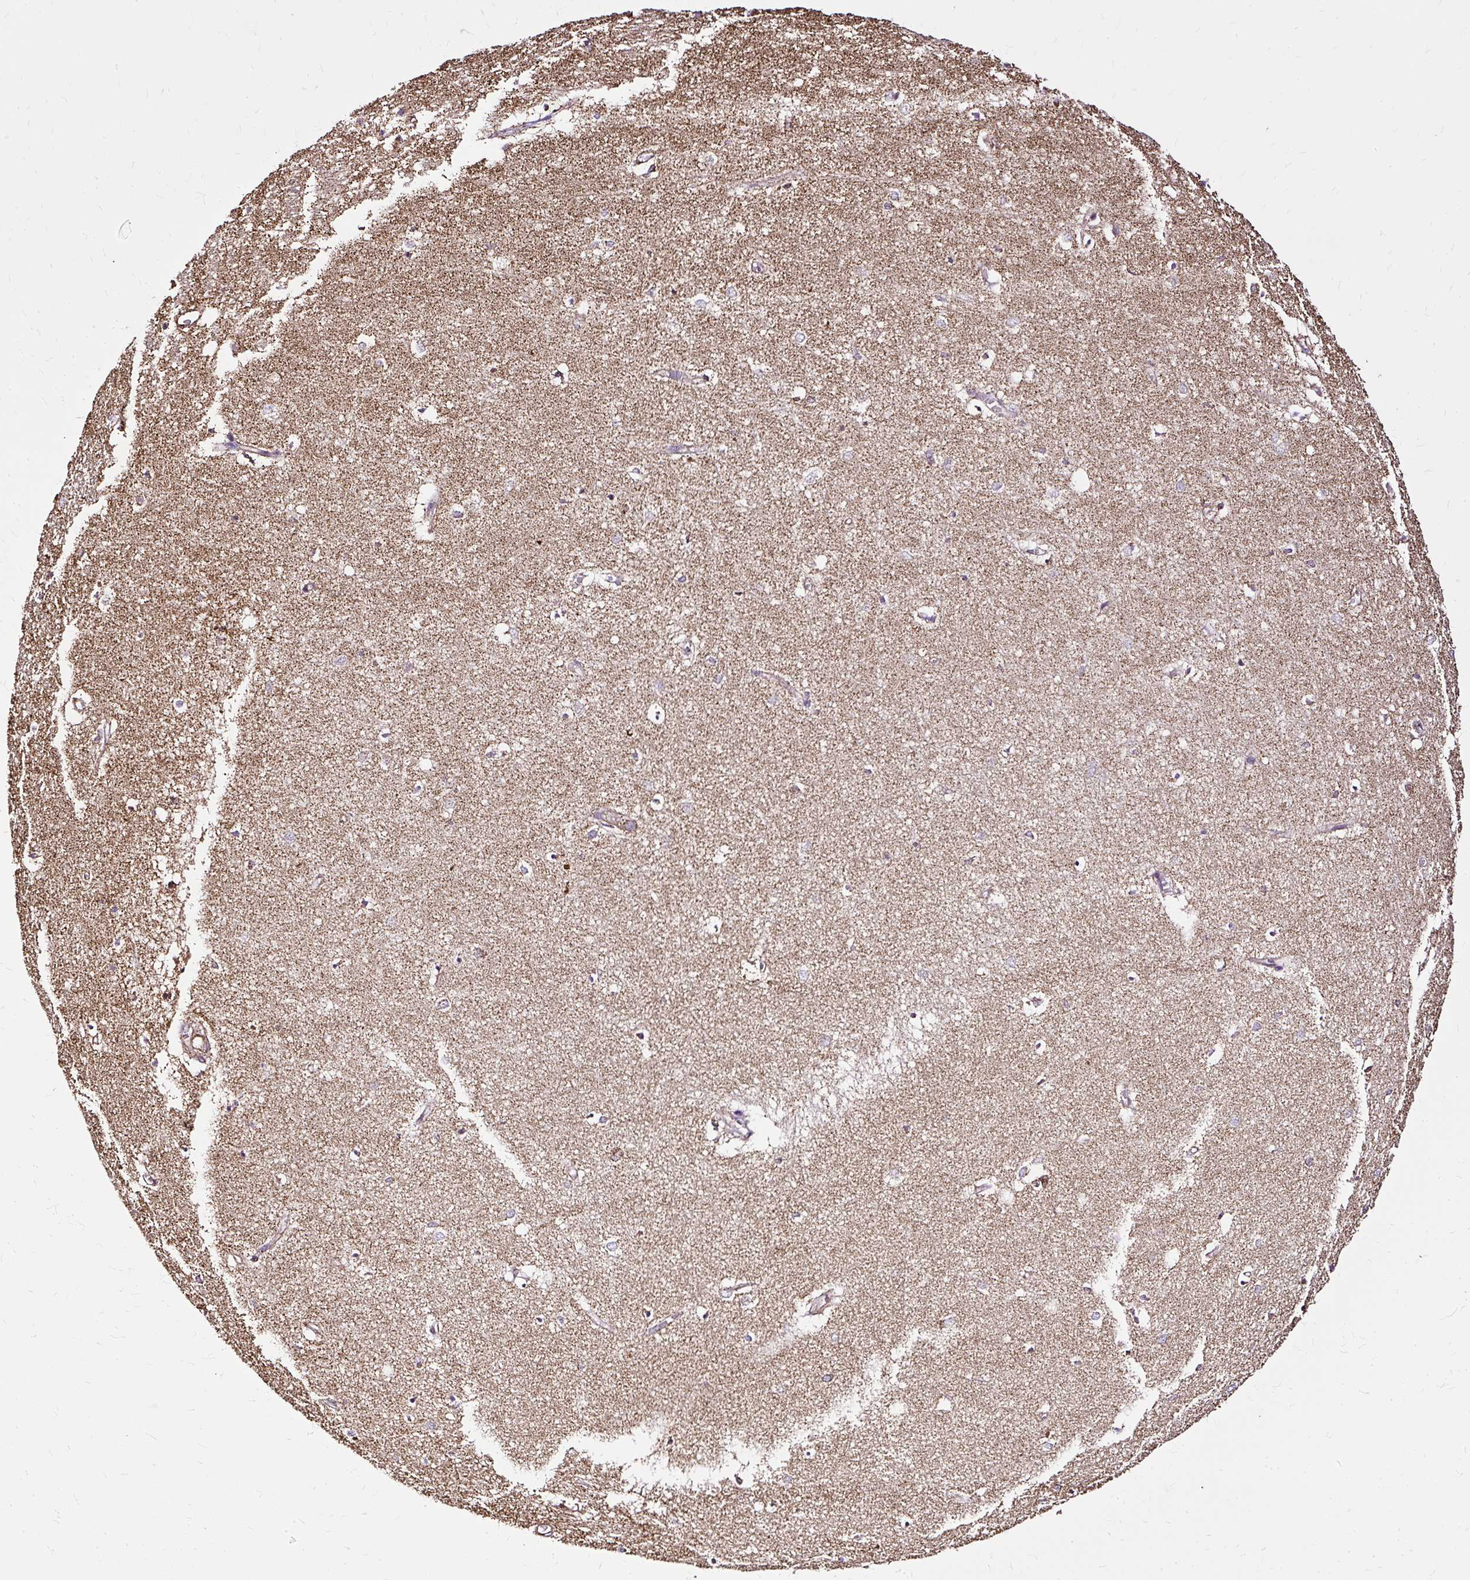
{"staining": {"intensity": "weak", "quantity": "<25%", "location": "cytoplasmic/membranous"}, "tissue": "hippocampus", "cell_type": "Glial cells", "image_type": "normal", "snomed": [{"axis": "morphology", "description": "Normal tissue, NOS"}, {"axis": "topography", "description": "Hippocampus"}], "caption": "Glial cells show no significant expression in unremarkable hippocampus. (DAB immunohistochemistry (IHC), high magnification).", "gene": "KLHL11", "patient": {"sex": "female", "age": 64}}